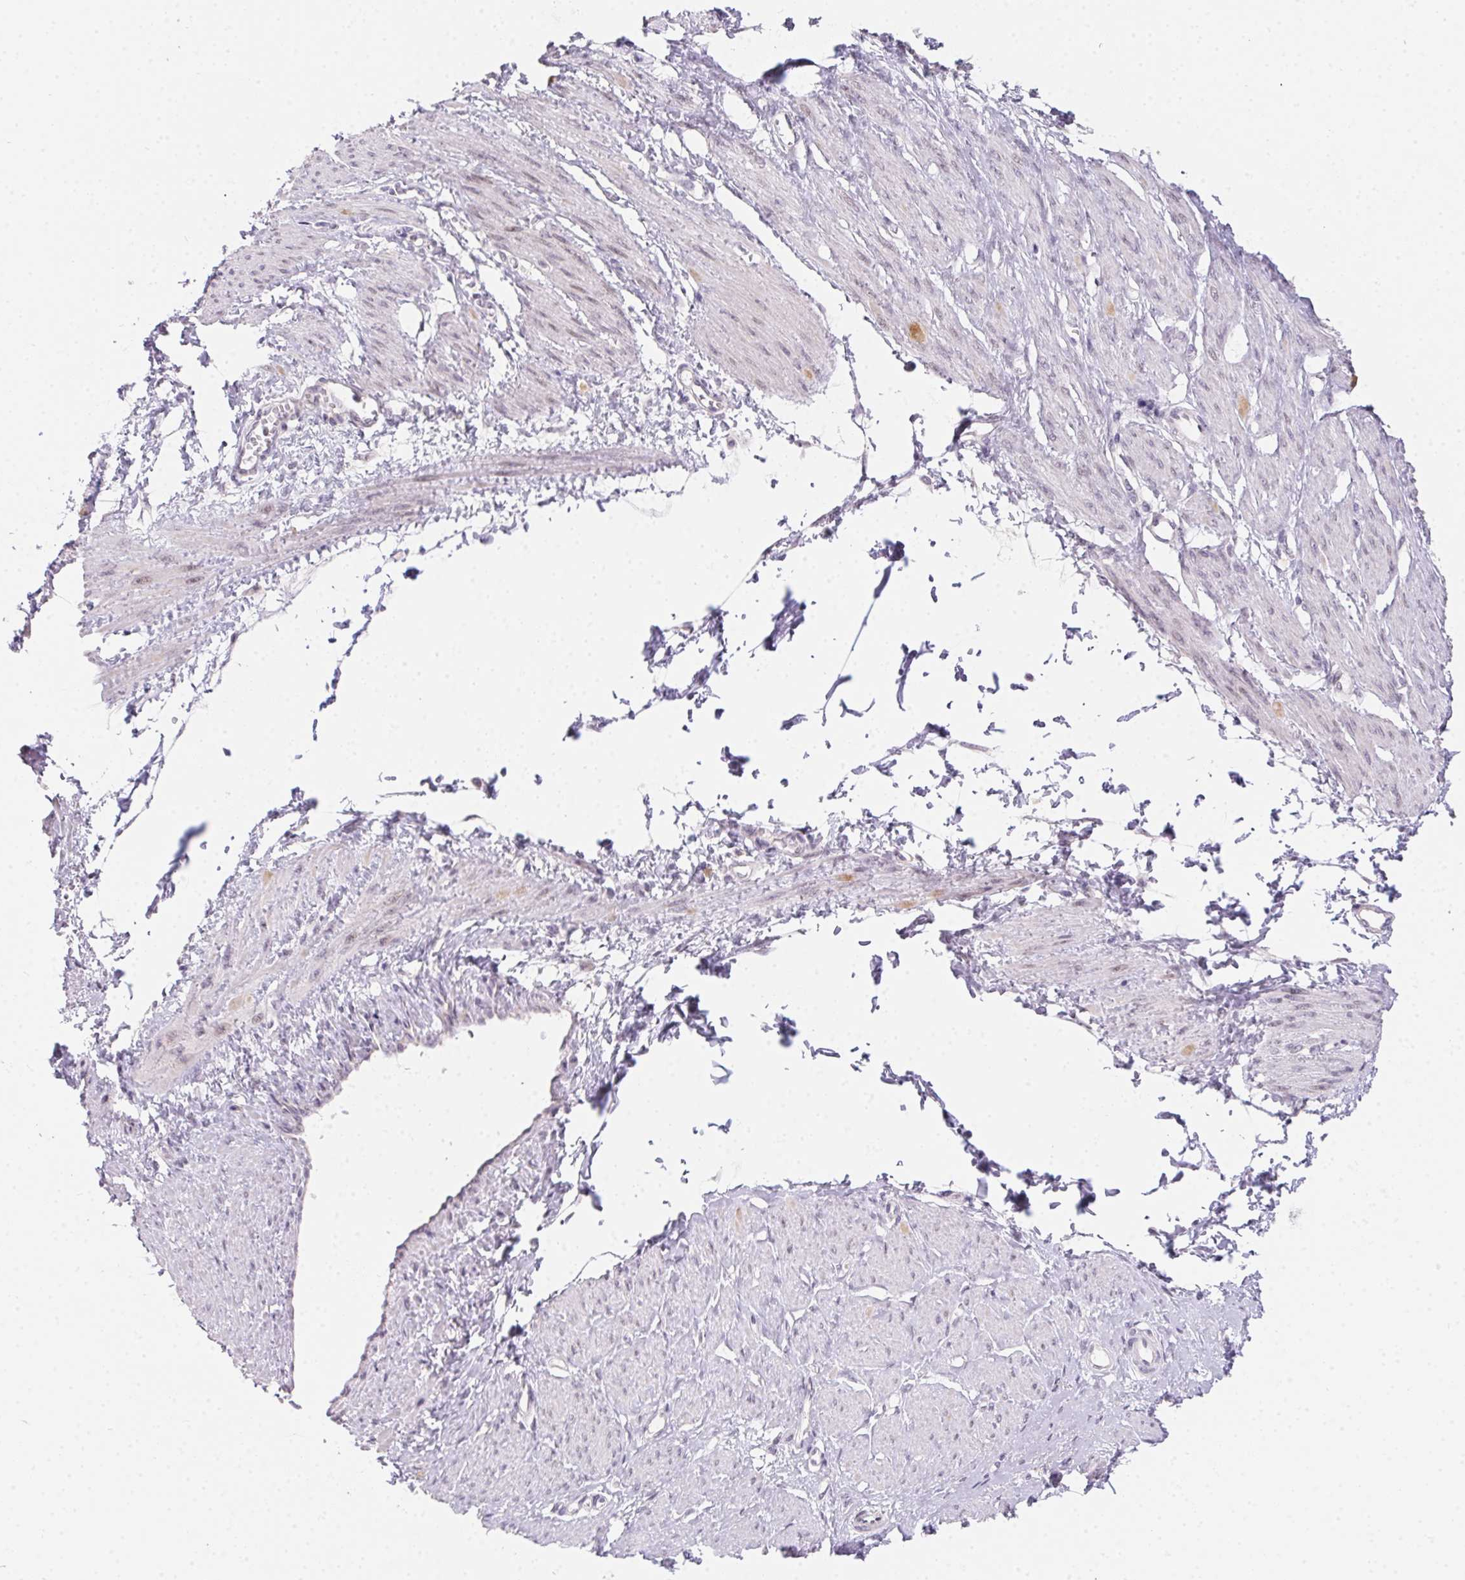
{"staining": {"intensity": "weak", "quantity": "<25%", "location": "nuclear"}, "tissue": "smooth muscle", "cell_type": "Smooth muscle cells", "image_type": "normal", "snomed": [{"axis": "morphology", "description": "Normal tissue, NOS"}, {"axis": "topography", "description": "Smooth muscle"}, {"axis": "topography", "description": "Uterus"}], "caption": "The image demonstrates no staining of smooth muscle cells in unremarkable smooth muscle. (Brightfield microscopy of DAB immunohistochemistry at high magnification).", "gene": "MORC1", "patient": {"sex": "female", "age": 39}}